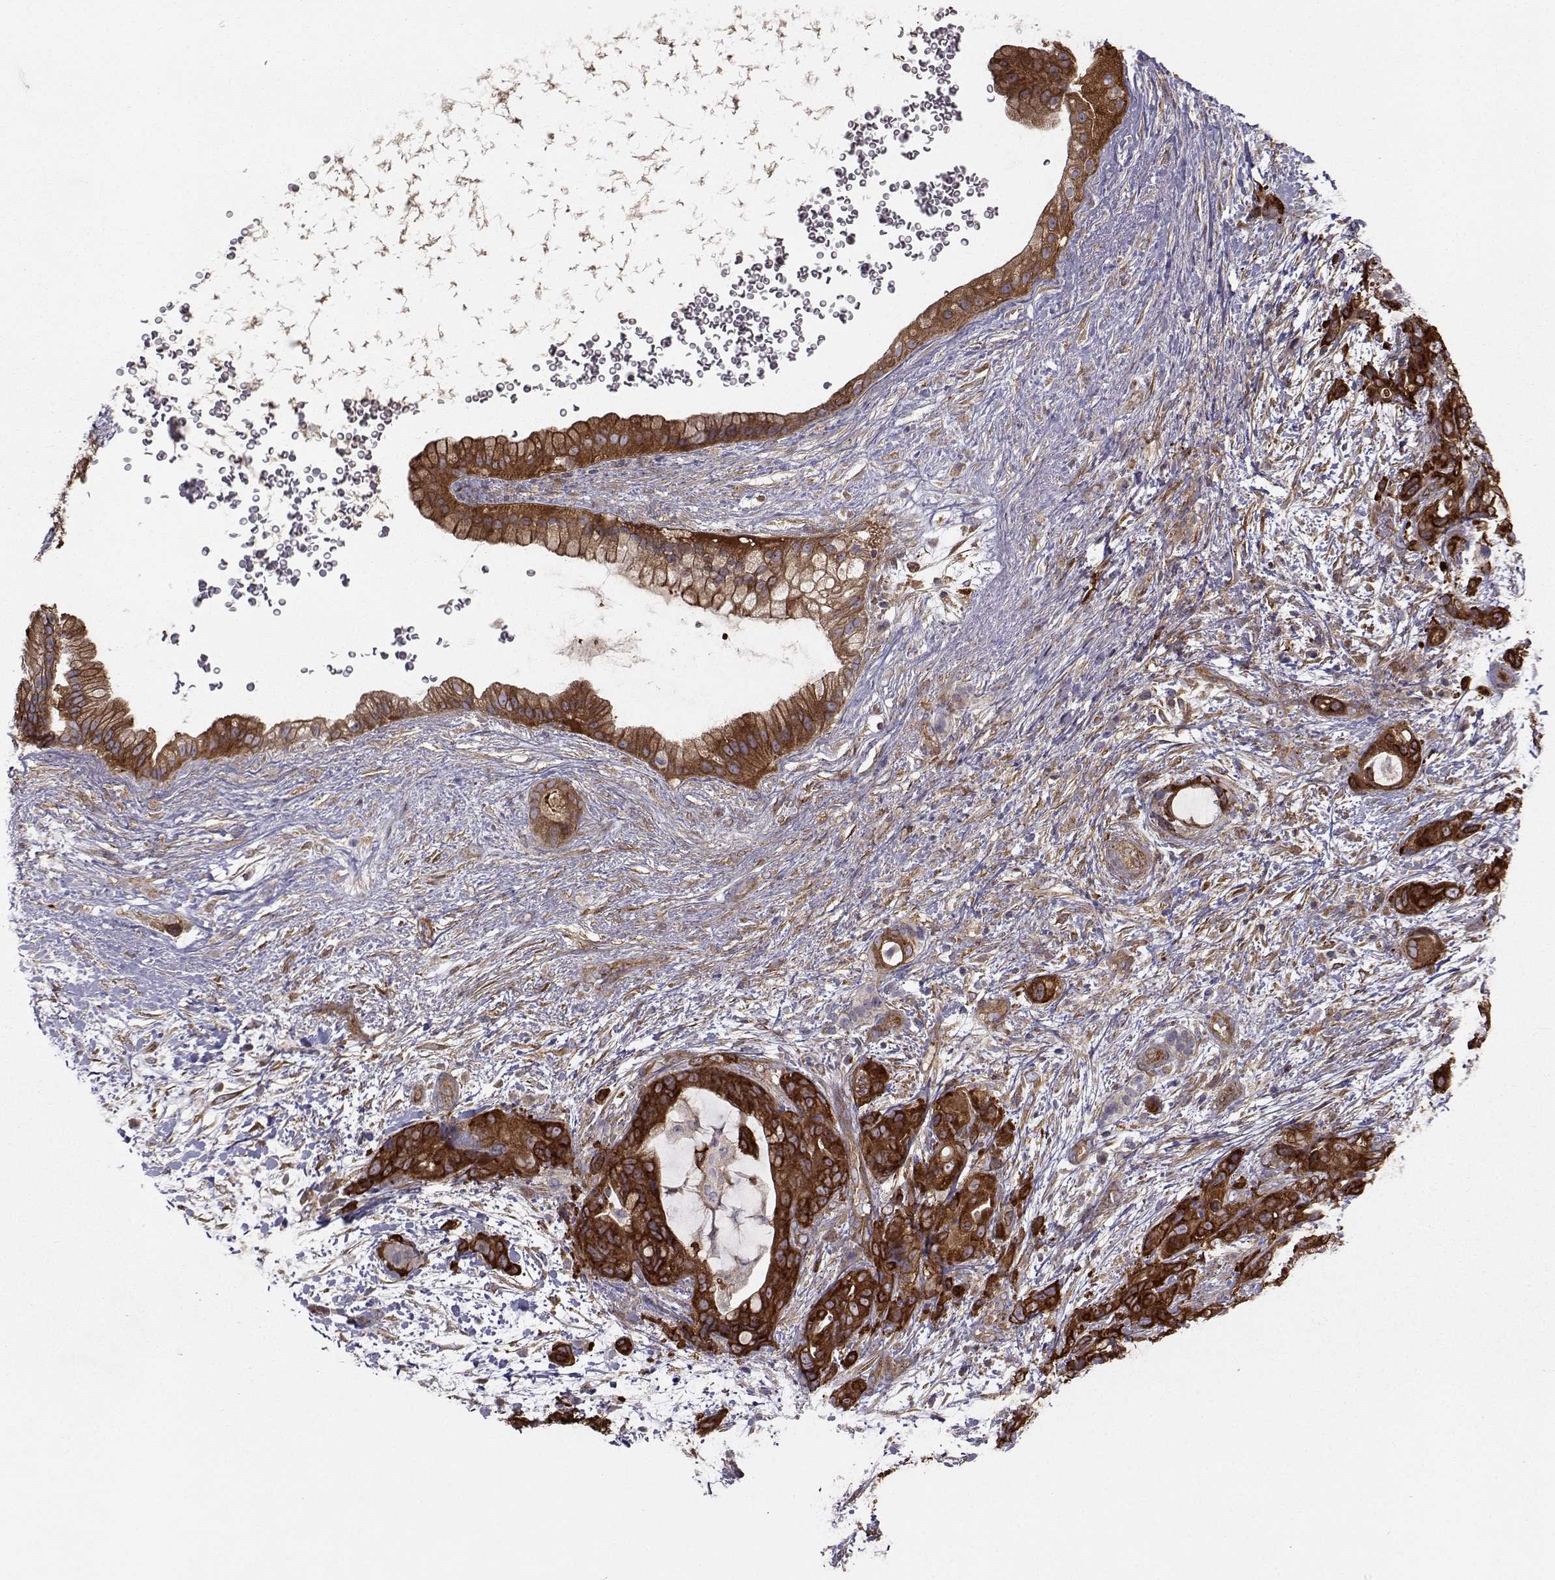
{"staining": {"intensity": "strong", "quantity": ">75%", "location": "cytoplasmic/membranous"}, "tissue": "pancreatic cancer", "cell_type": "Tumor cells", "image_type": "cancer", "snomed": [{"axis": "morphology", "description": "Adenocarcinoma, NOS"}, {"axis": "topography", "description": "Pancreas"}], "caption": "Pancreatic adenocarcinoma stained for a protein displays strong cytoplasmic/membranous positivity in tumor cells.", "gene": "TRIP10", "patient": {"sex": "male", "age": 71}}